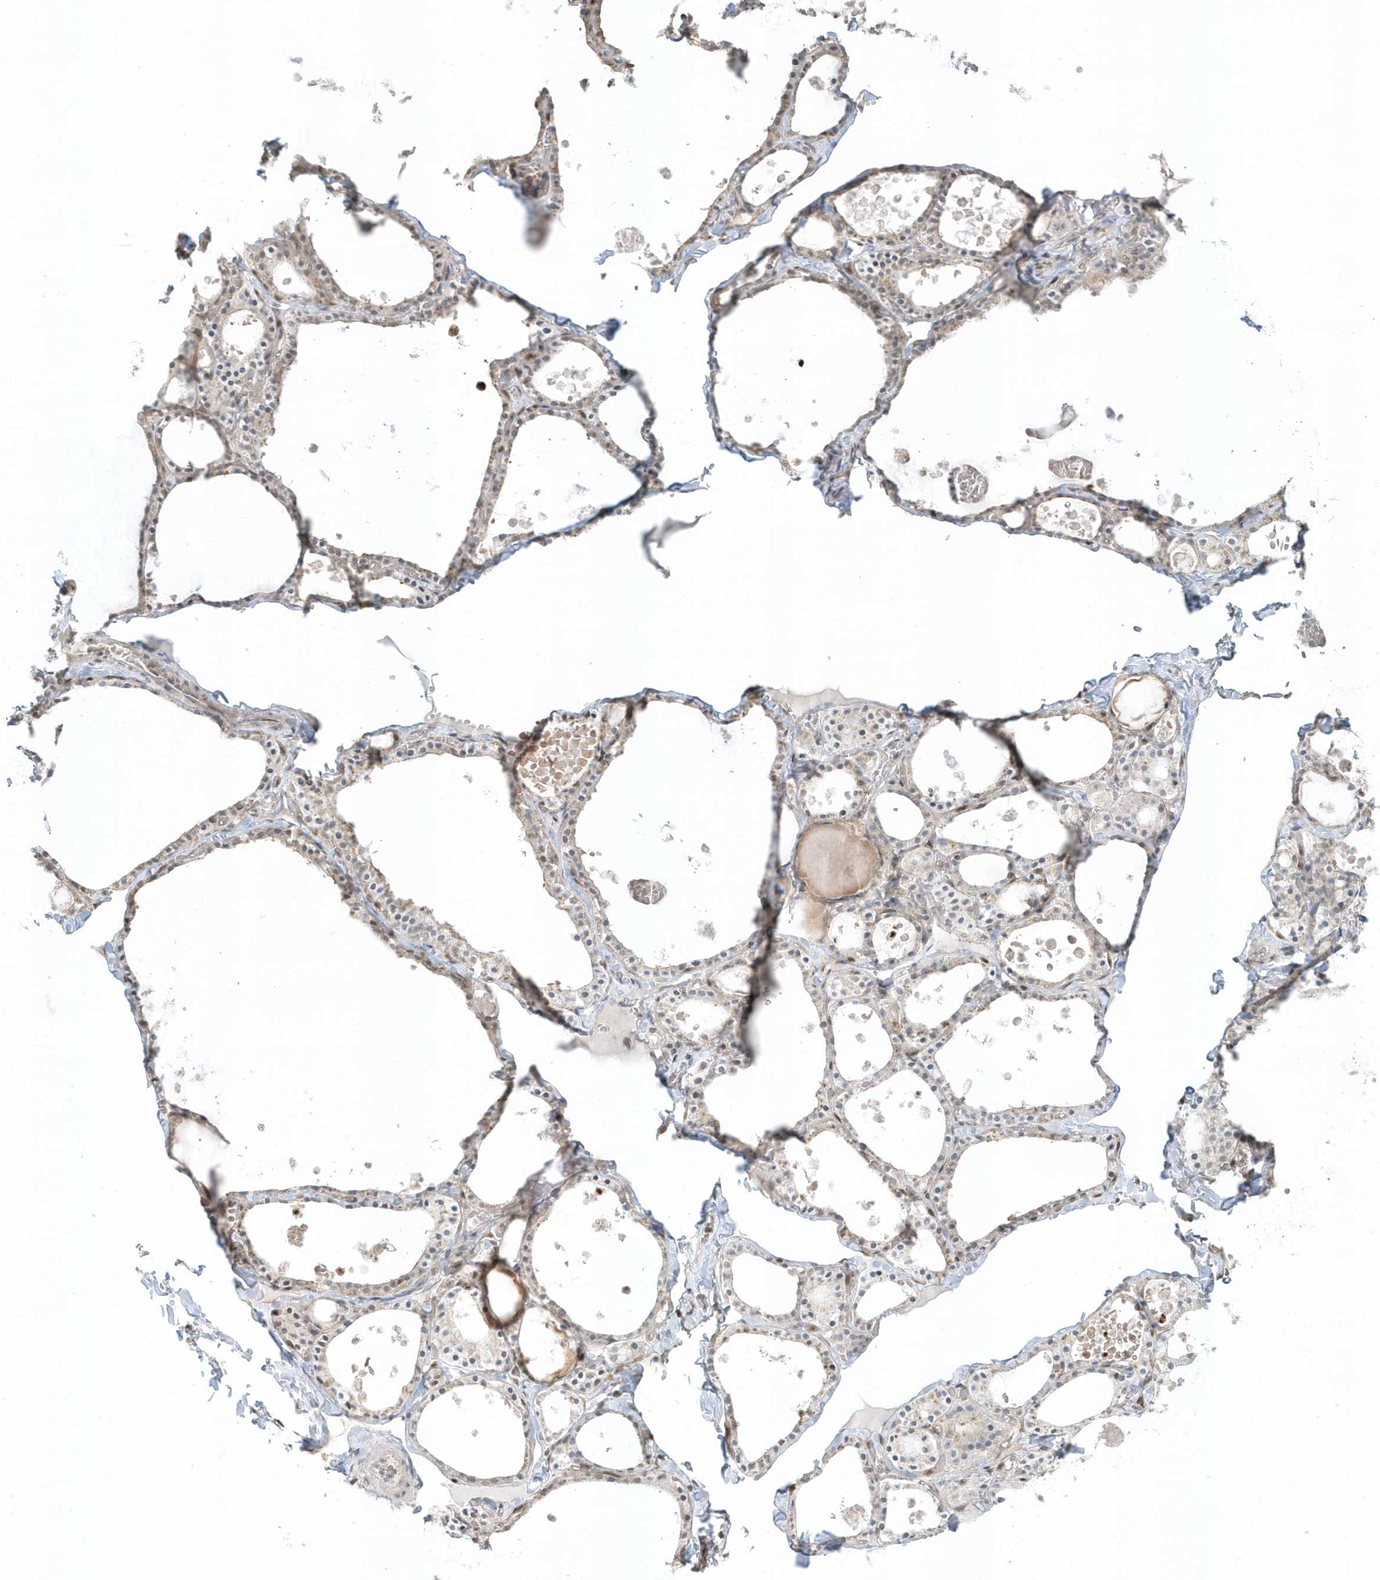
{"staining": {"intensity": "moderate", "quantity": "25%-75%", "location": "nuclear"}, "tissue": "thyroid gland", "cell_type": "Glandular cells", "image_type": "normal", "snomed": [{"axis": "morphology", "description": "Normal tissue, NOS"}, {"axis": "topography", "description": "Thyroid gland"}], "caption": "Immunohistochemistry photomicrograph of unremarkable thyroid gland: human thyroid gland stained using IHC demonstrates medium levels of moderate protein expression localized specifically in the nuclear of glandular cells, appearing as a nuclear brown color.", "gene": "SUMO2", "patient": {"sex": "male", "age": 56}}